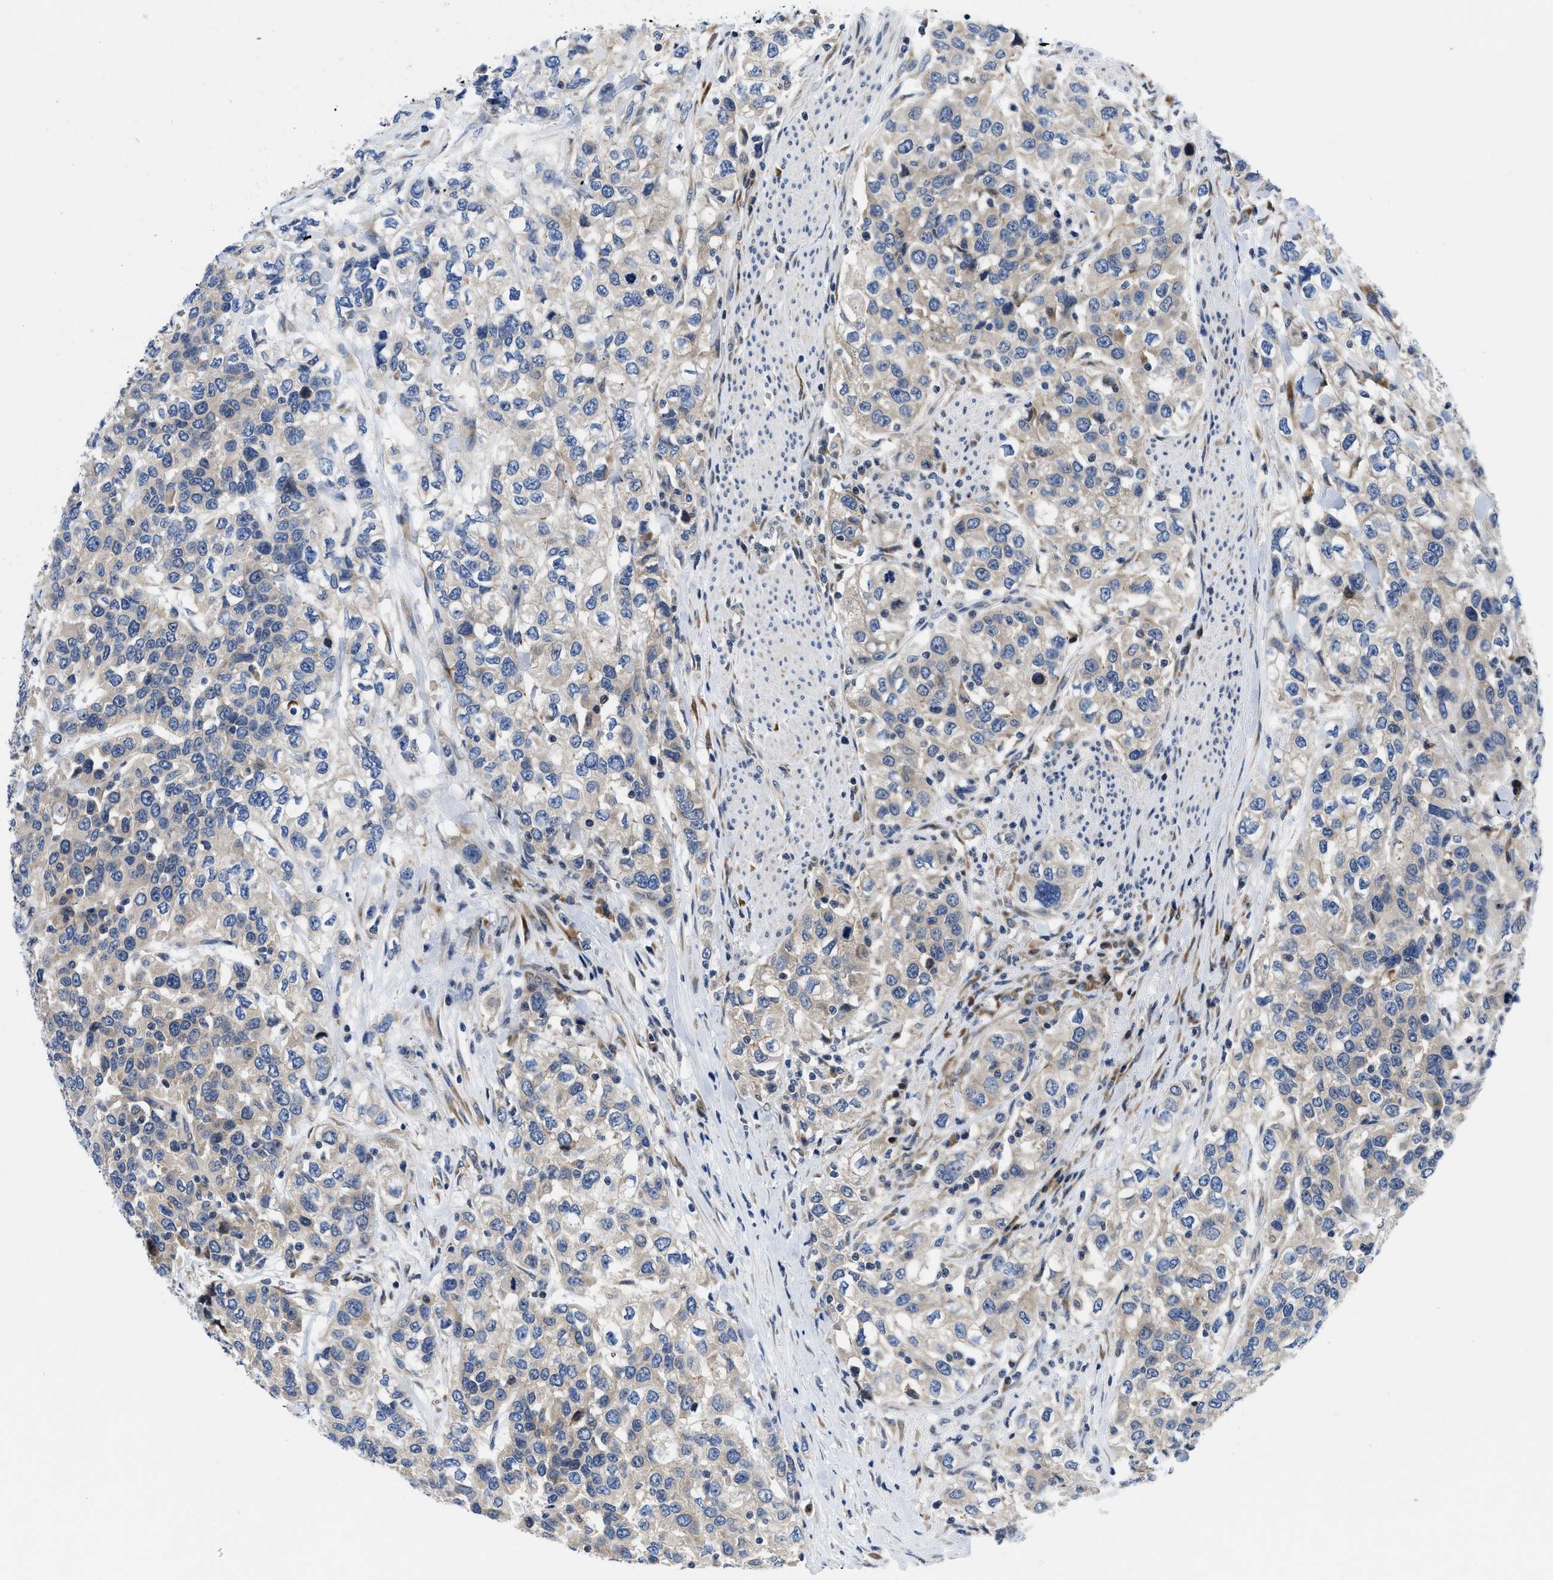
{"staining": {"intensity": "negative", "quantity": "none", "location": "none"}, "tissue": "urothelial cancer", "cell_type": "Tumor cells", "image_type": "cancer", "snomed": [{"axis": "morphology", "description": "Urothelial carcinoma, High grade"}, {"axis": "topography", "description": "Urinary bladder"}], "caption": "Immunohistochemistry (IHC) of urothelial cancer shows no staining in tumor cells.", "gene": "IKBKE", "patient": {"sex": "female", "age": 80}}